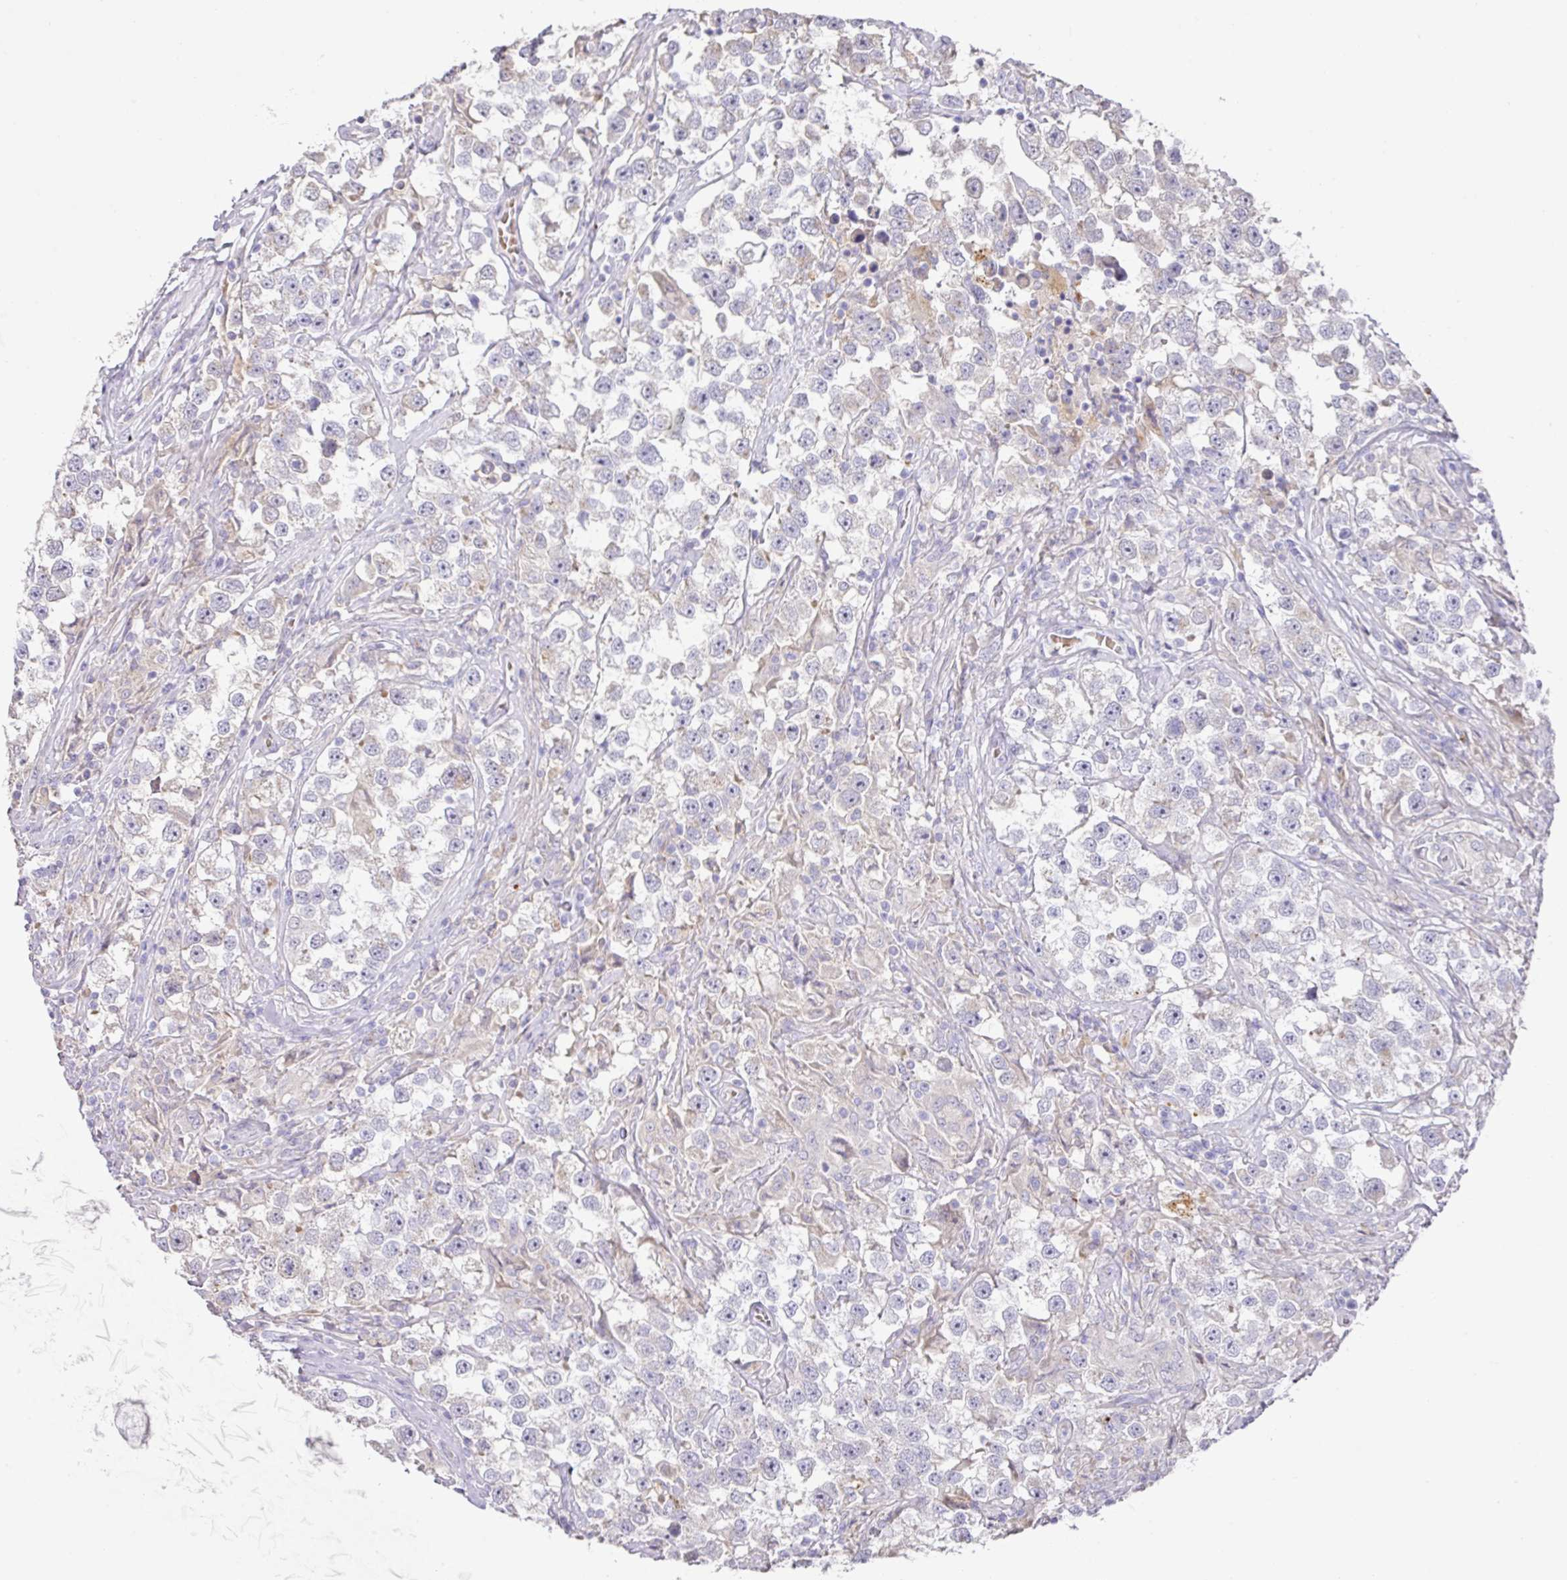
{"staining": {"intensity": "negative", "quantity": "none", "location": "none"}, "tissue": "testis cancer", "cell_type": "Tumor cells", "image_type": "cancer", "snomed": [{"axis": "morphology", "description": "Seminoma, NOS"}, {"axis": "topography", "description": "Testis"}], "caption": "DAB (3,3'-diaminobenzidine) immunohistochemical staining of testis cancer (seminoma) shows no significant expression in tumor cells. (DAB immunohistochemistry visualized using brightfield microscopy, high magnification).", "gene": "TARM1", "patient": {"sex": "male", "age": 46}}